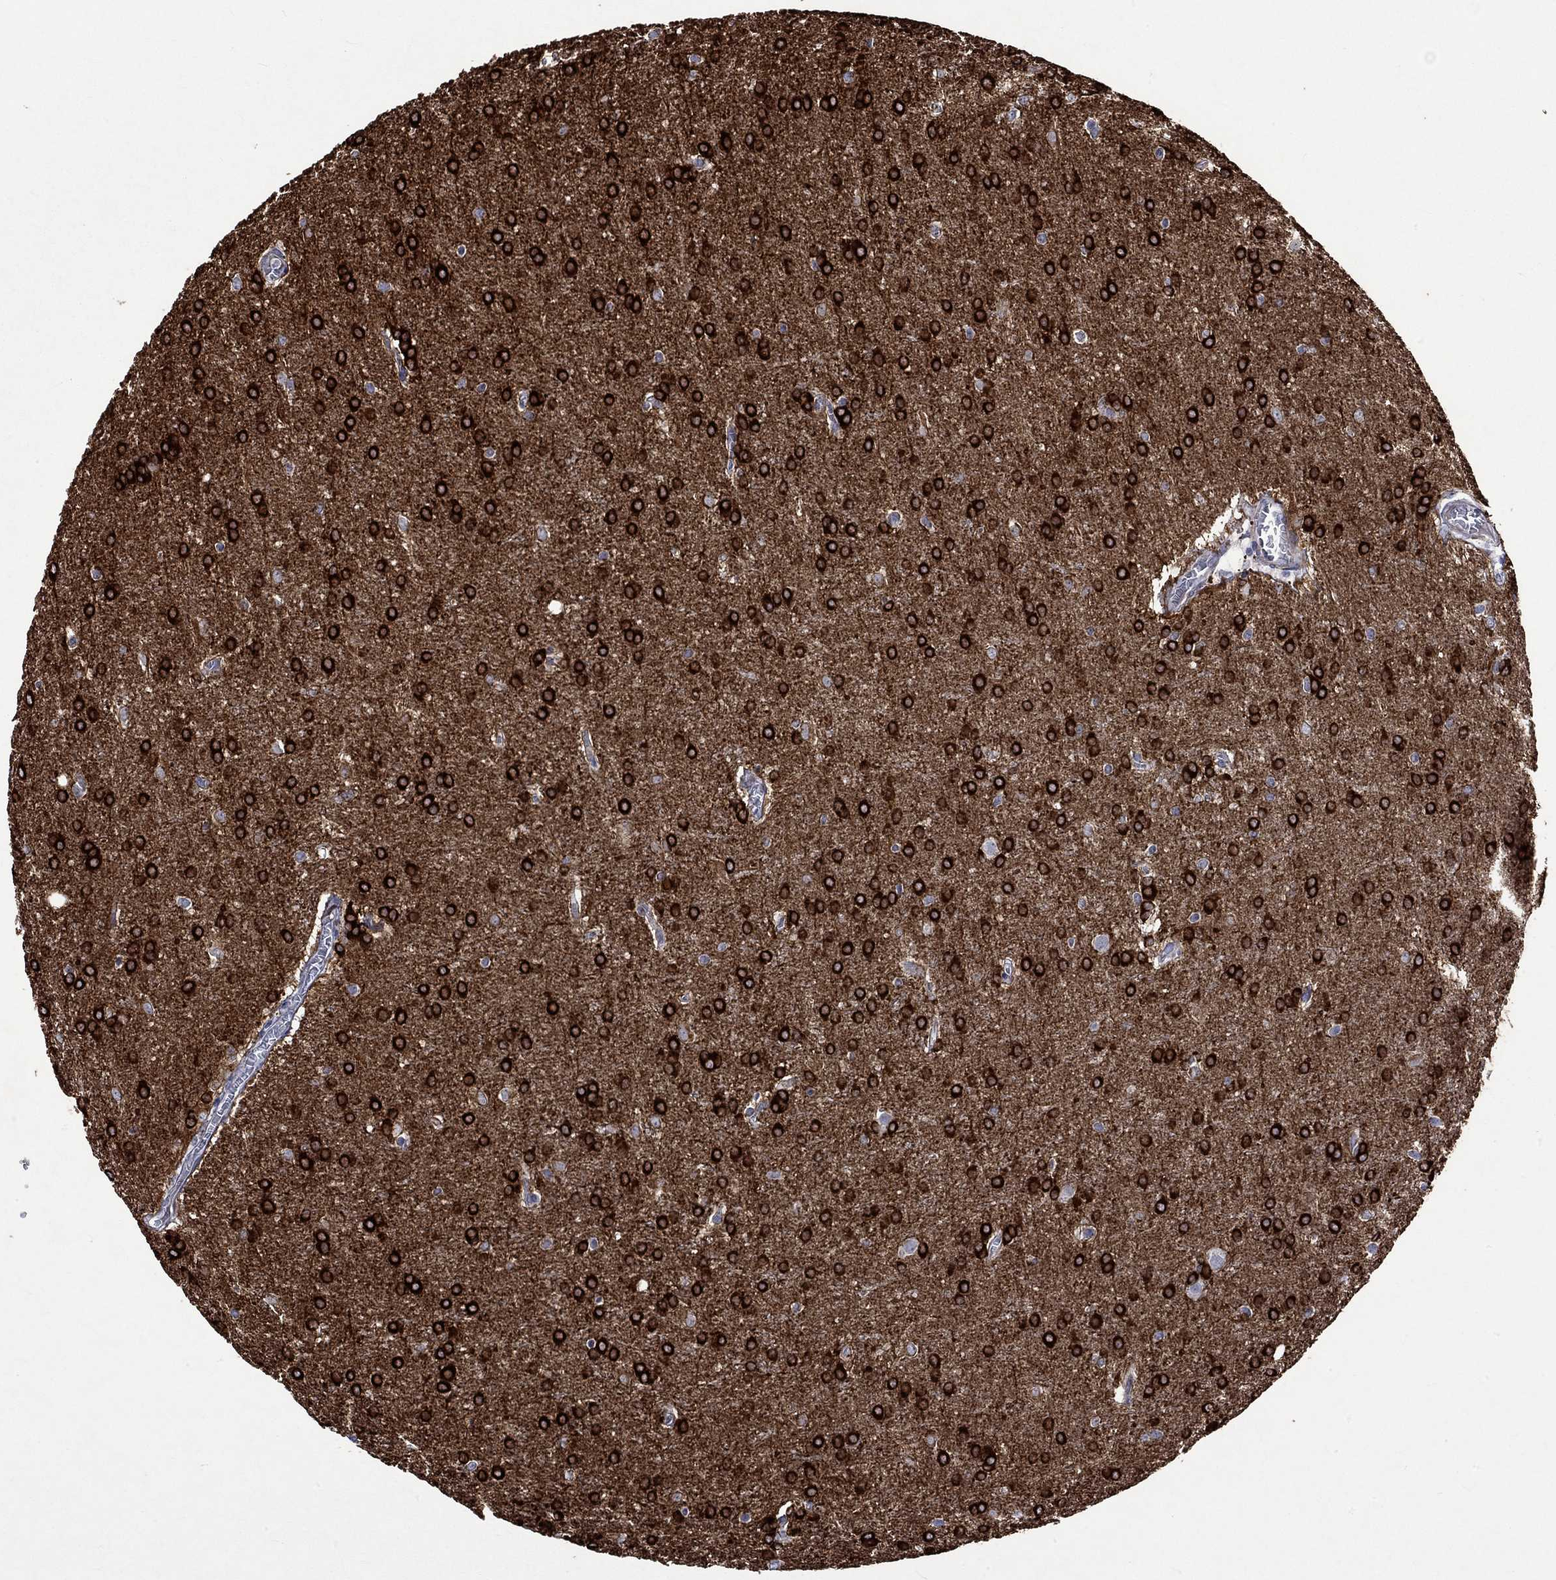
{"staining": {"intensity": "strong", "quantity": ">75%", "location": "cytoplasmic/membranous"}, "tissue": "glioma", "cell_type": "Tumor cells", "image_type": "cancer", "snomed": [{"axis": "morphology", "description": "Glioma, malignant, Low grade"}, {"axis": "topography", "description": "Brain"}], "caption": "Protein expression analysis of glioma exhibits strong cytoplasmic/membranous staining in about >75% of tumor cells.", "gene": "CRYAB", "patient": {"sex": "female", "age": 32}}